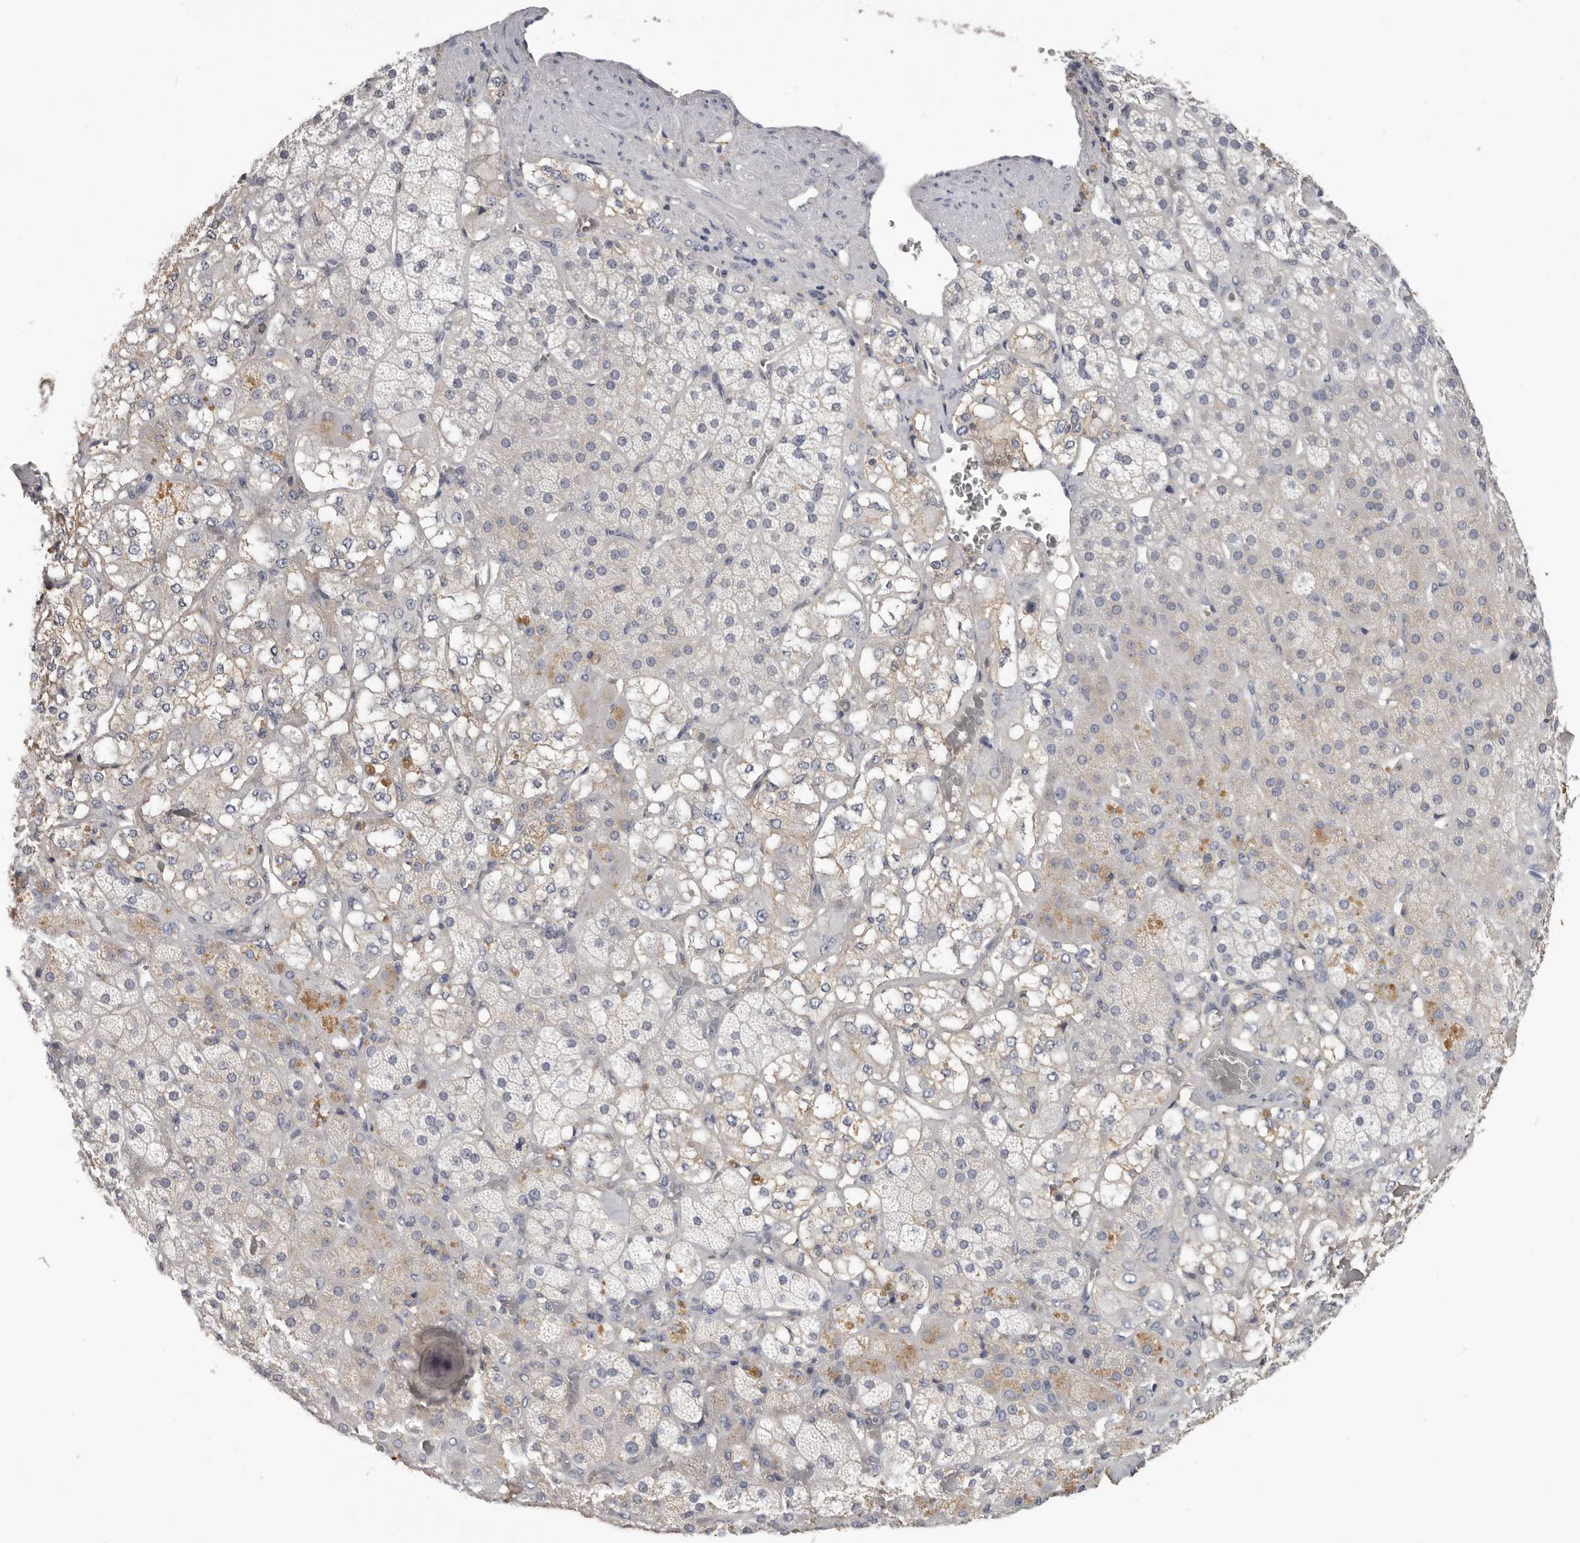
{"staining": {"intensity": "negative", "quantity": "none", "location": "none"}, "tissue": "adrenal gland", "cell_type": "Glandular cells", "image_type": "normal", "snomed": [{"axis": "morphology", "description": "Normal tissue, NOS"}, {"axis": "topography", "description": "Adrenal gland"}], "caption": "There is no significant staining in glandular cells of adrenal gland. (Brightfield microscopy of DAB (3,3'-diaminobenzidine) immunohistochemistry at high magnification).", "gene": "WDTC1", "patient": {"sex": "male", "age": 57}}